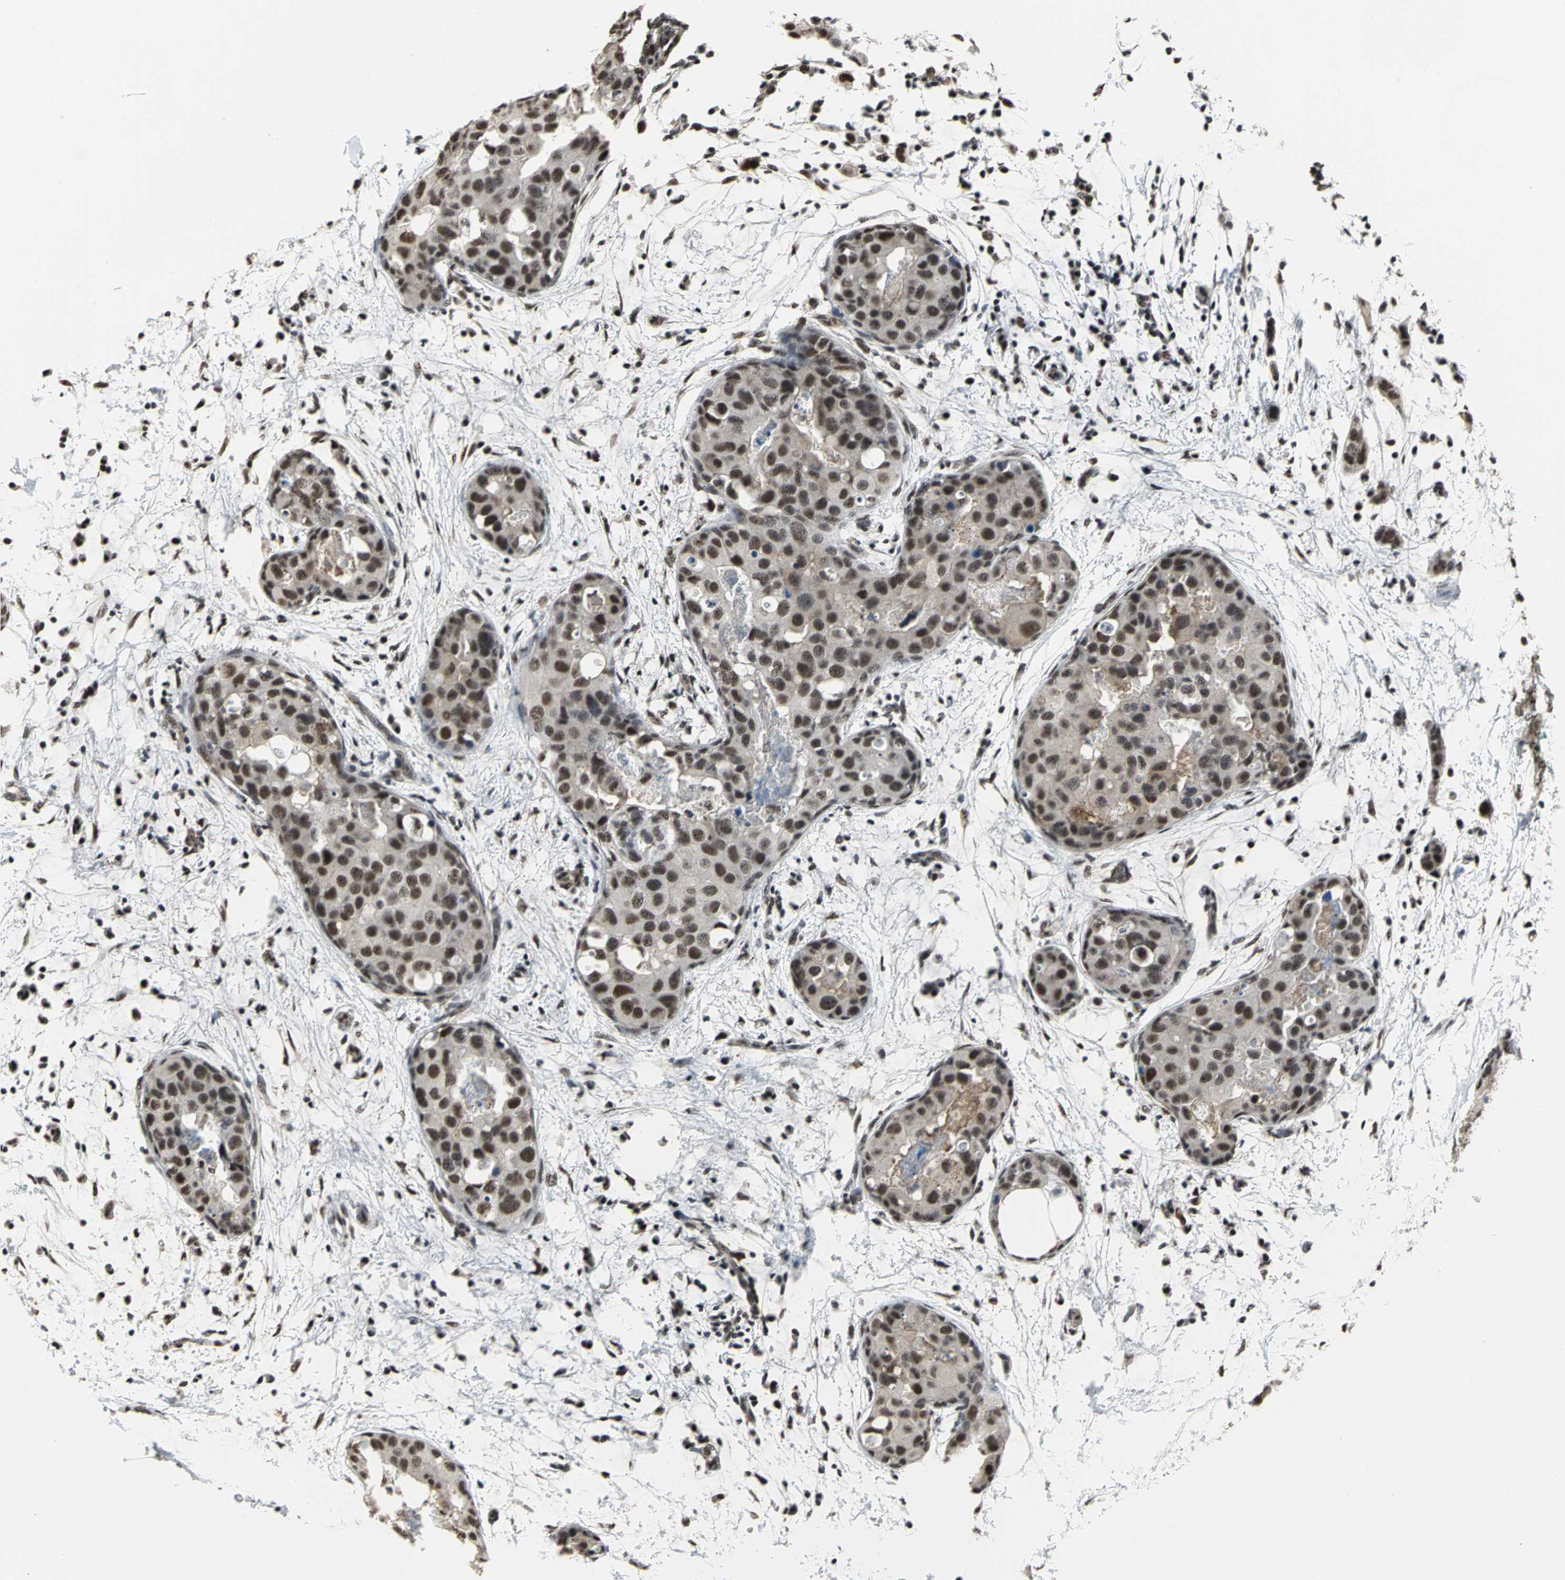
{"staining": {"intensity": "strong", "quantity": ">75%", "location": "nuclear"}, "tissue": "breast cancer", "cell_type": "Tumor cells", "image_type": "cancer", "snomed": [{"axis": "morphology", "description": "Normal tissue, NOS"}, {"axis": "morphology", "description": "Duct carcinoma"}, {"axis": "topography", "description": "Breast"}], "caption": "Protein expression analysis of breast cancer (infiltrating ductal carcinoma) demonstrates strong nuclear staining in approximately >75% of tumor cells.", "gene": "CCDC88C", "patient": {"sex": "female", "age": 50}}